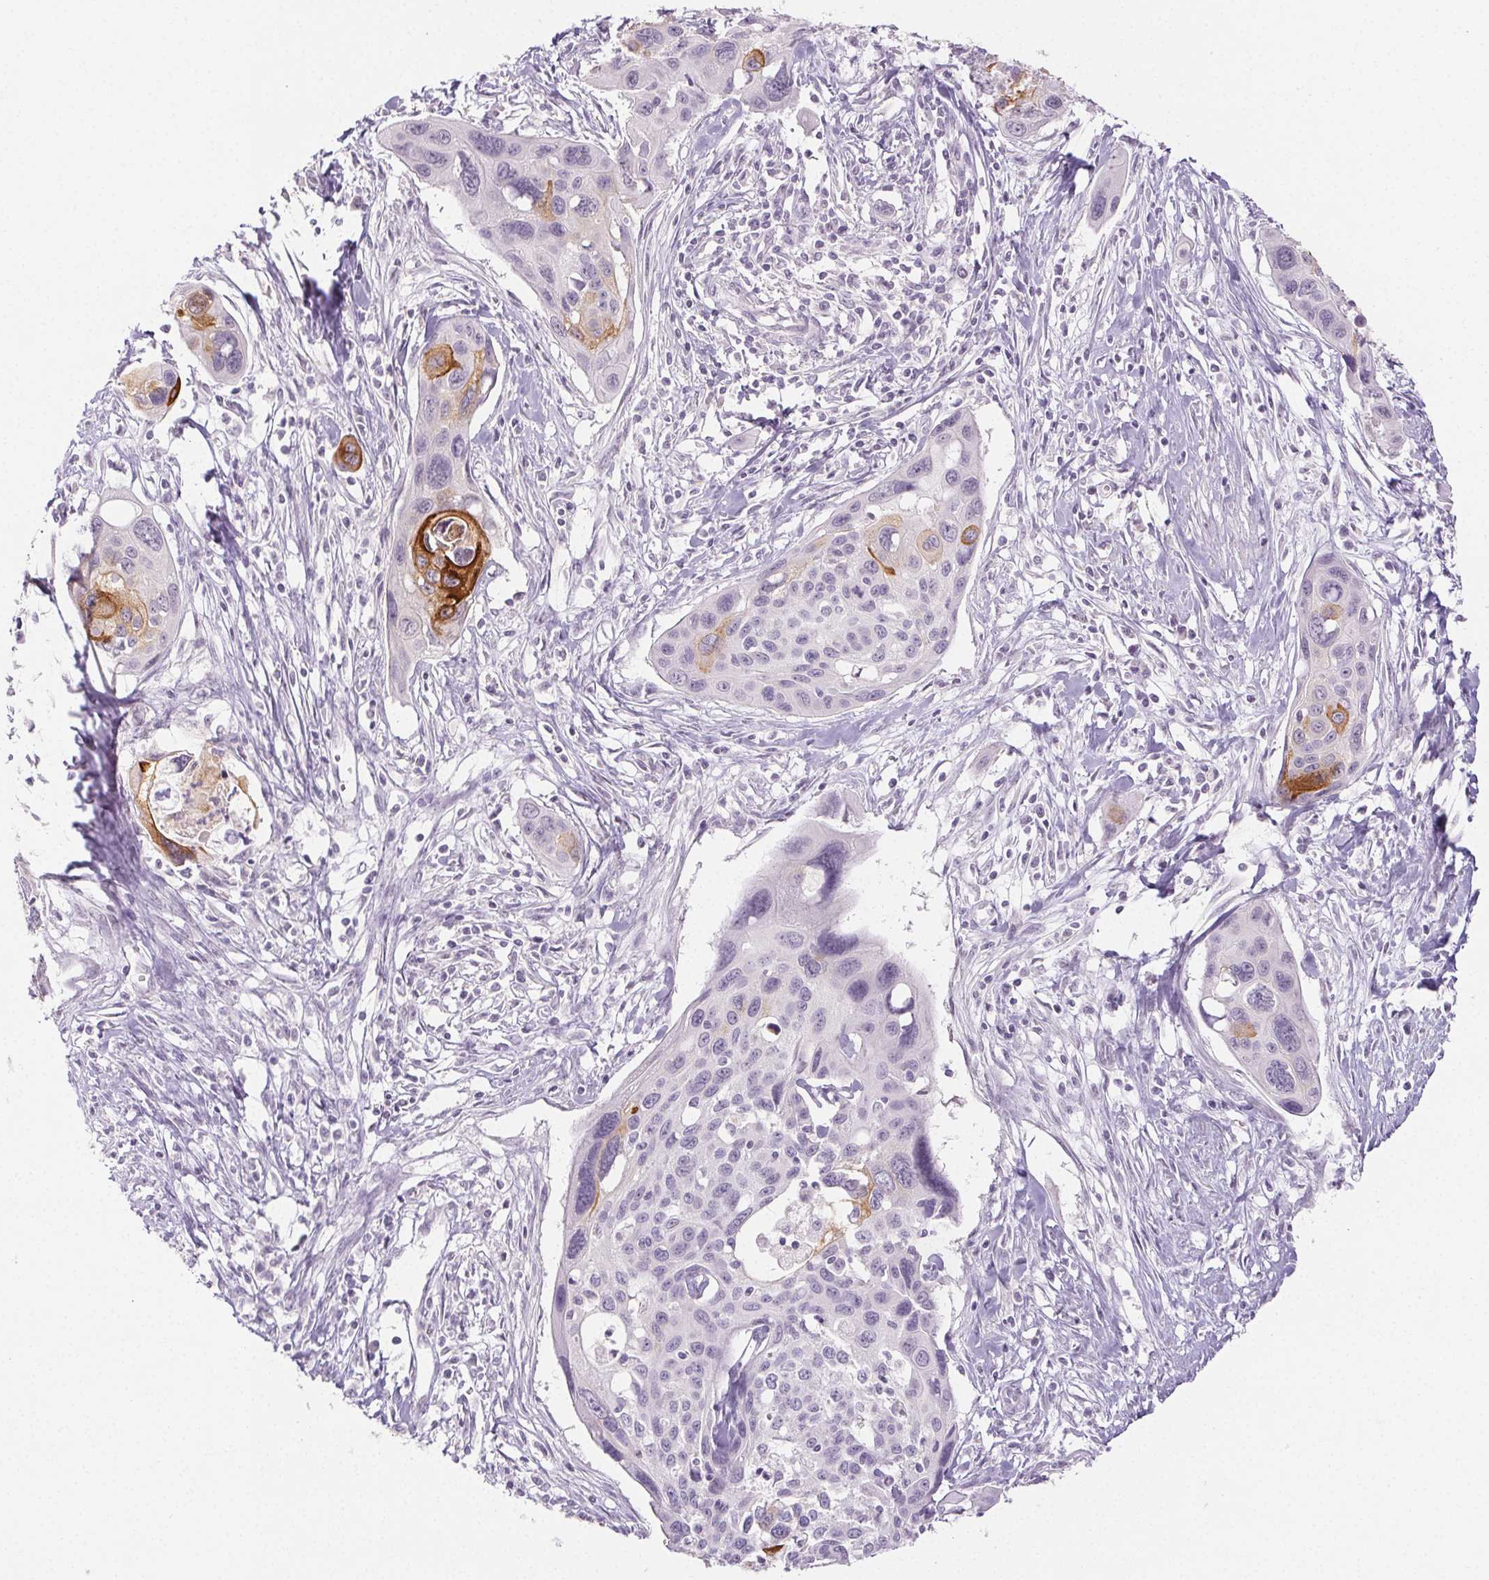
{"staining": {"intensity": "moderate", "quantity": "<25%", "location": "cytoplasmic/membranous"}, "tissue": "cervical cancer", "cell_type": "Tumor cells", "image_type": "cancer", "snomed": [{"axis": "morphology", "description": "Squamous cell carcinoma, NOS"}, {"axis": "topography", "description": "Cervix"}], "caption": "Immunohistochemical staining of cervical cancer reveals low levels of moderate cytoplasmic/membranous protein positivity in about <25% of tumor cells.", "gene": "PI3", "patient": {"sex": "female", "age": 31}}